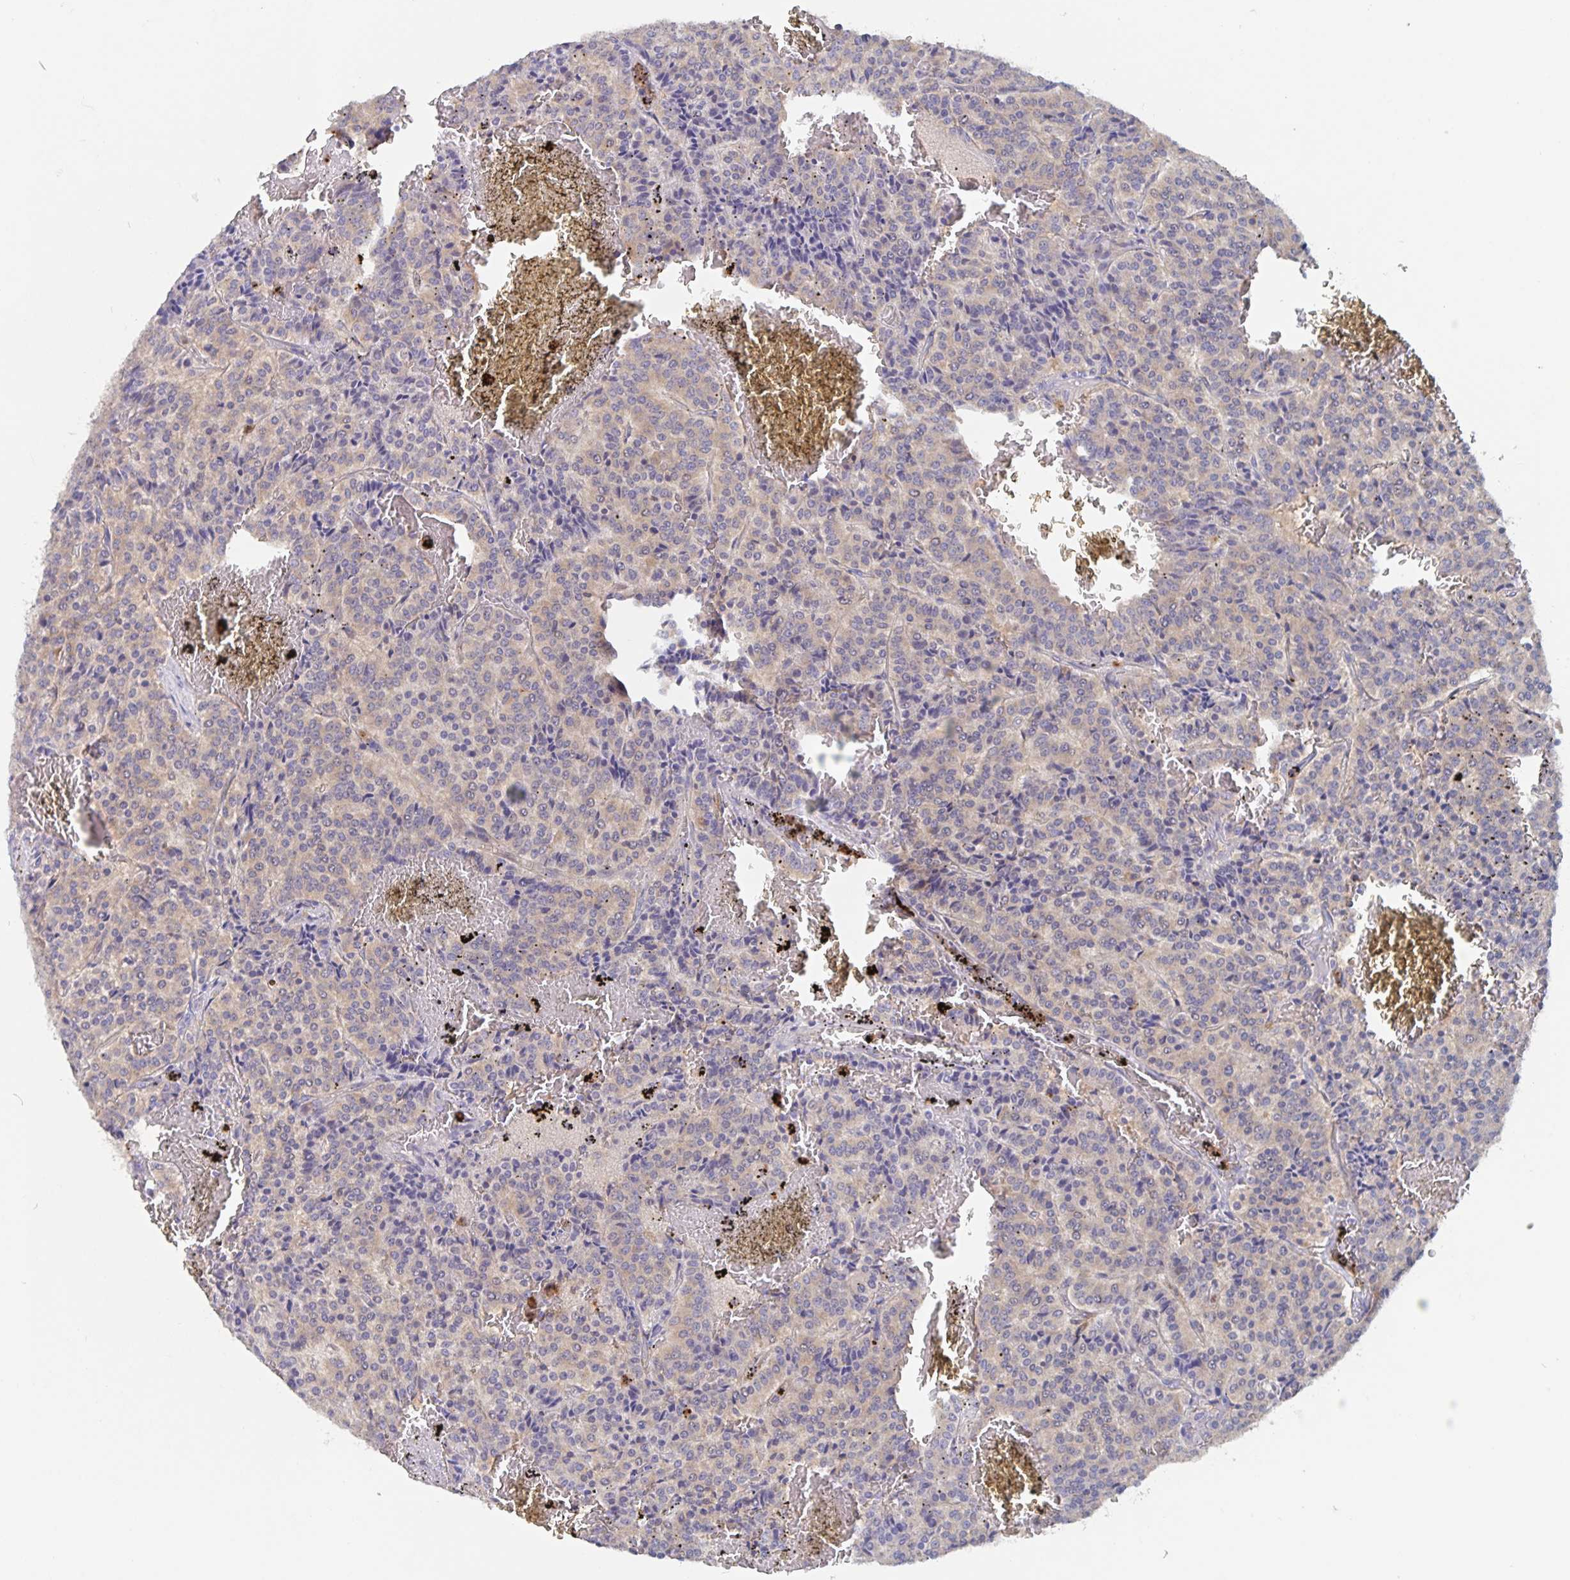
{"staining": {"intensity": "weak", "quantity": "25%-75%", "location": "cytoplasmic/membranous"}, "tissue": "carcinoid", "cell_type": "Tumor cells", "image_type": "cancer", "snomed": [{"axis": "morphology", "description": "Carcinoid, malignant, NOS"}, {"axis": "topography", "description": "Lung"}], "caption": "Immunohistochemical staining of carcinoid reveals low levels of weak cytoplasmic/membranous protein staining in approximately 25%-75% of tumor cells. The protein is stained brown, and the nuclei are stained in blue (DAB (3,3'-diaminobenzidine) IHC with brightfield microscopy, high magnification).", "gene": "CDC42BPG", "patient": {"sex": "male", "age": 70}}